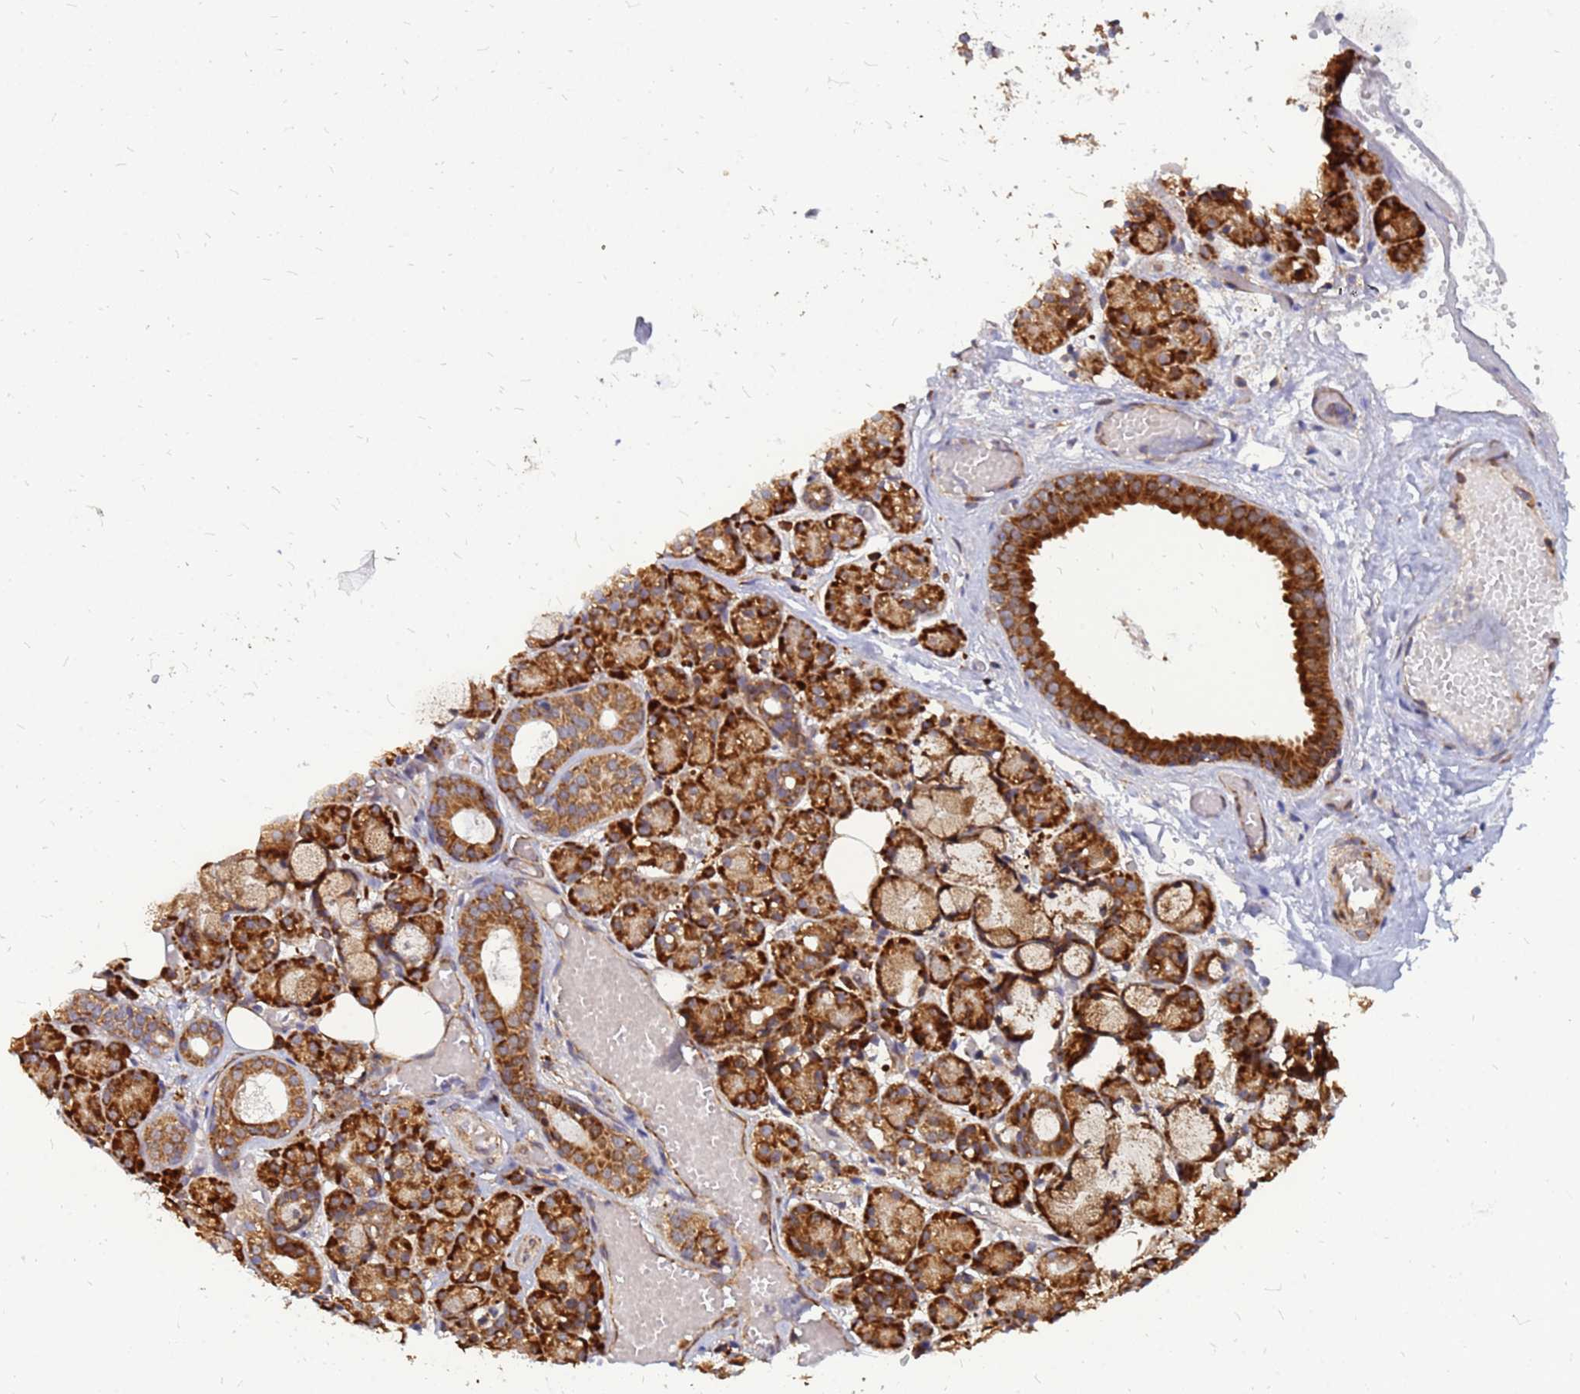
{"staining": {"intensity": "strong", "quantity": ">75%", "location": "cytoplasmic/membranous"}, "tissue": "salivary gland", "cell_type": "Glandular cells", "image_type": "normal", "snomed": [{"axis": "morphology", "description": "Normal tissue, NOS"}, {"axis": "topography", "description": "Salivary gland"}], "caption": "Protein expression analysis of benign salivary gland reveals strong cytoplasmic/membranous expression in approximately >75% of glandular cells. (DAB (3,3'-diaminobenzidine) = brown stain, brightfield microscopy at high magnification).", "gene": "RPL8", "patient": {"sex": "male", "age": 63}}